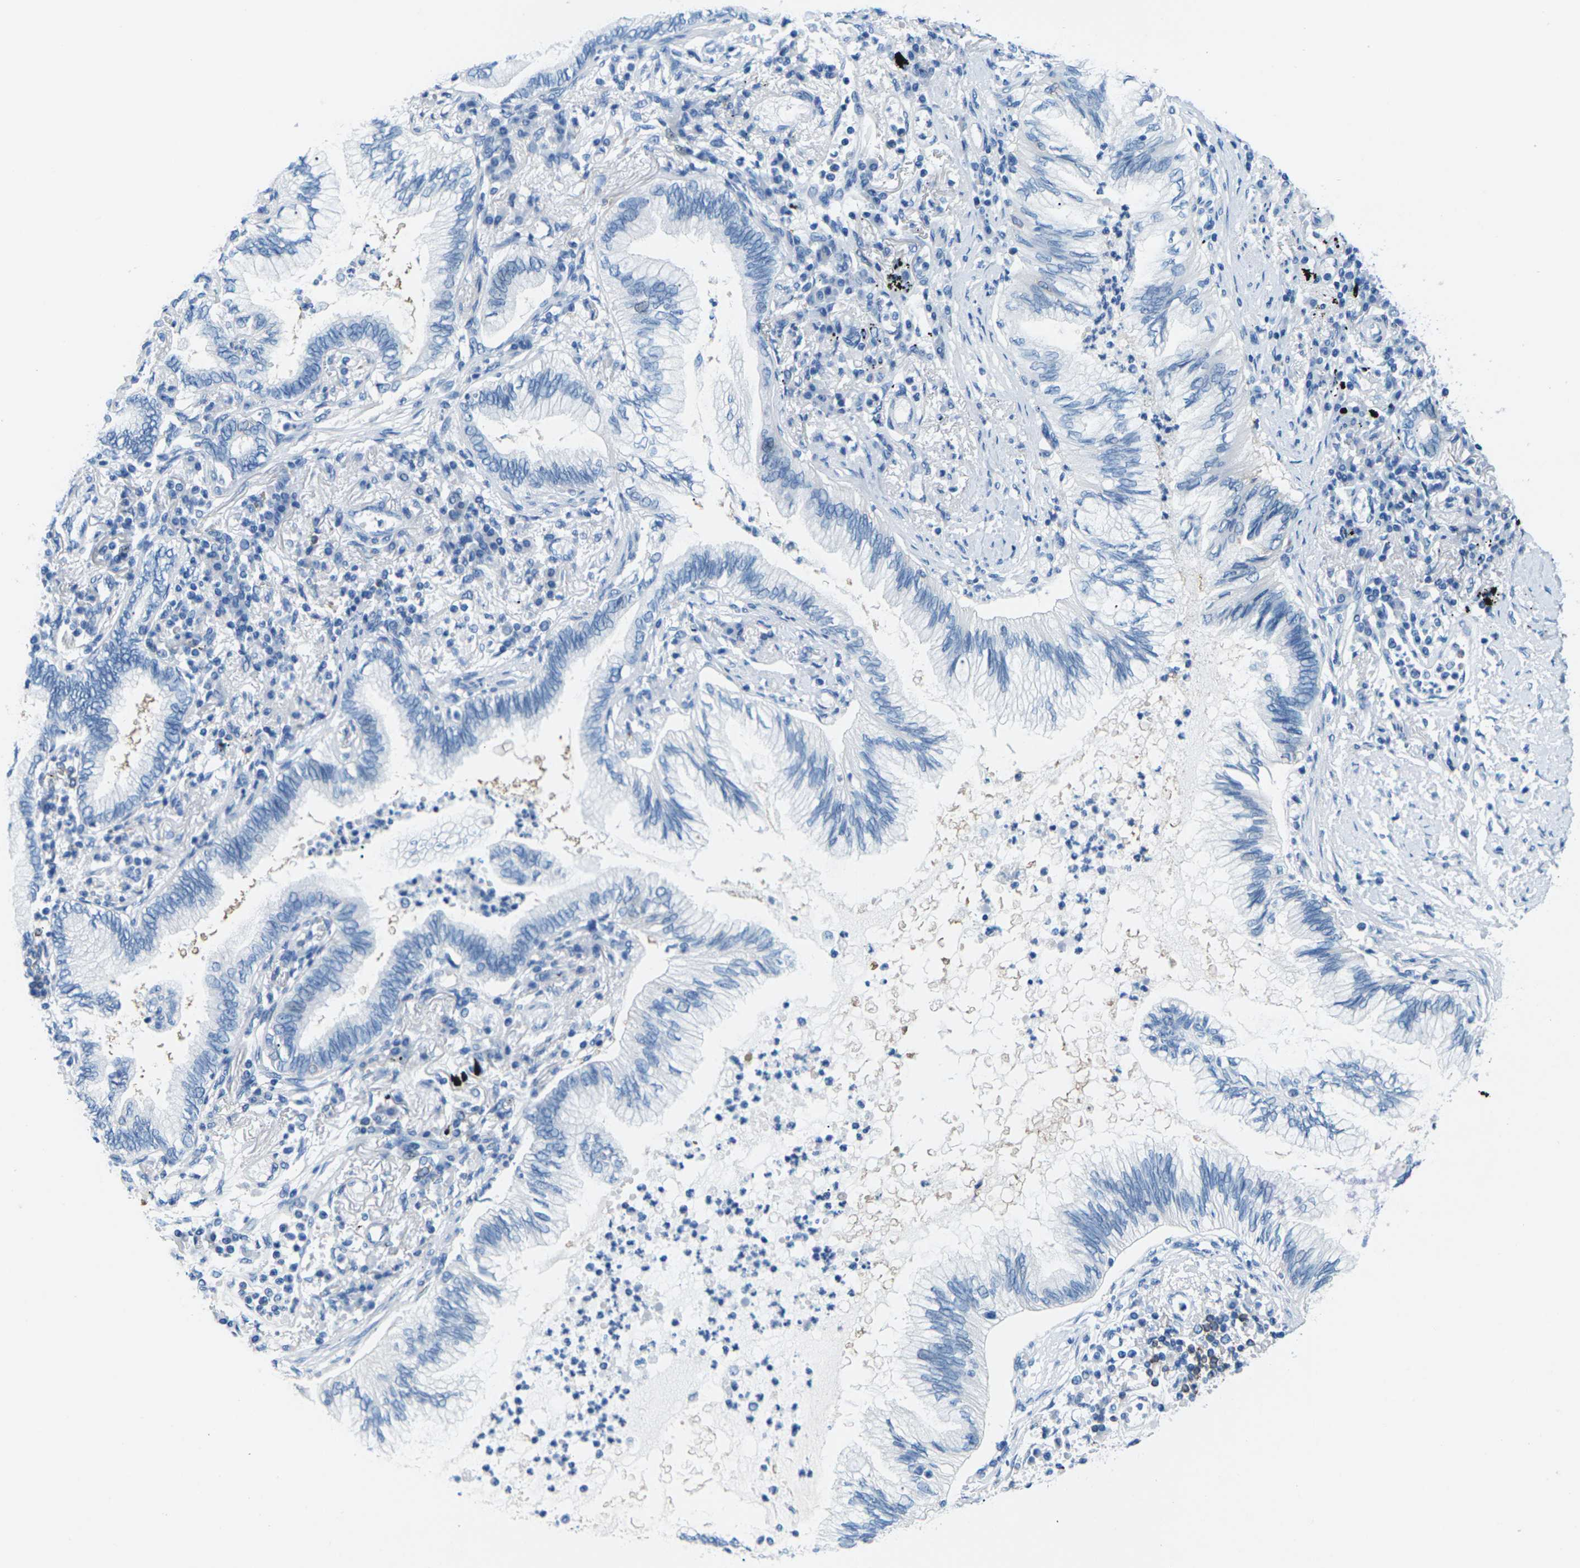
{"staining": {"intensity": "negative", "quantity": "none", "location": "none"}, "tissue": "lung cancer", "cell_type": "Tumor cells", "image_type": "cancer", "snomed": [{"axis": "morphology", "description": "Normal tissue, NOS"}, {"axis": "morphology", "description": "Adenocarcinoma, NOS"}, {"axis": "topography", "description": "Bronchus"}, {"axis": "topography", "description": "Lung"}], "caption": "Immunohistochemistry of human adenocarcinoma (lung) shows no positivity in tumor cells. The staining was performed using DAB to visualize the protein expression in brown, while the nuclei were stained in blue with hematoxylin (Magnification: 20x).", "gene": "SYNGR2", "patient": {"sex": "female", "age": 70}}